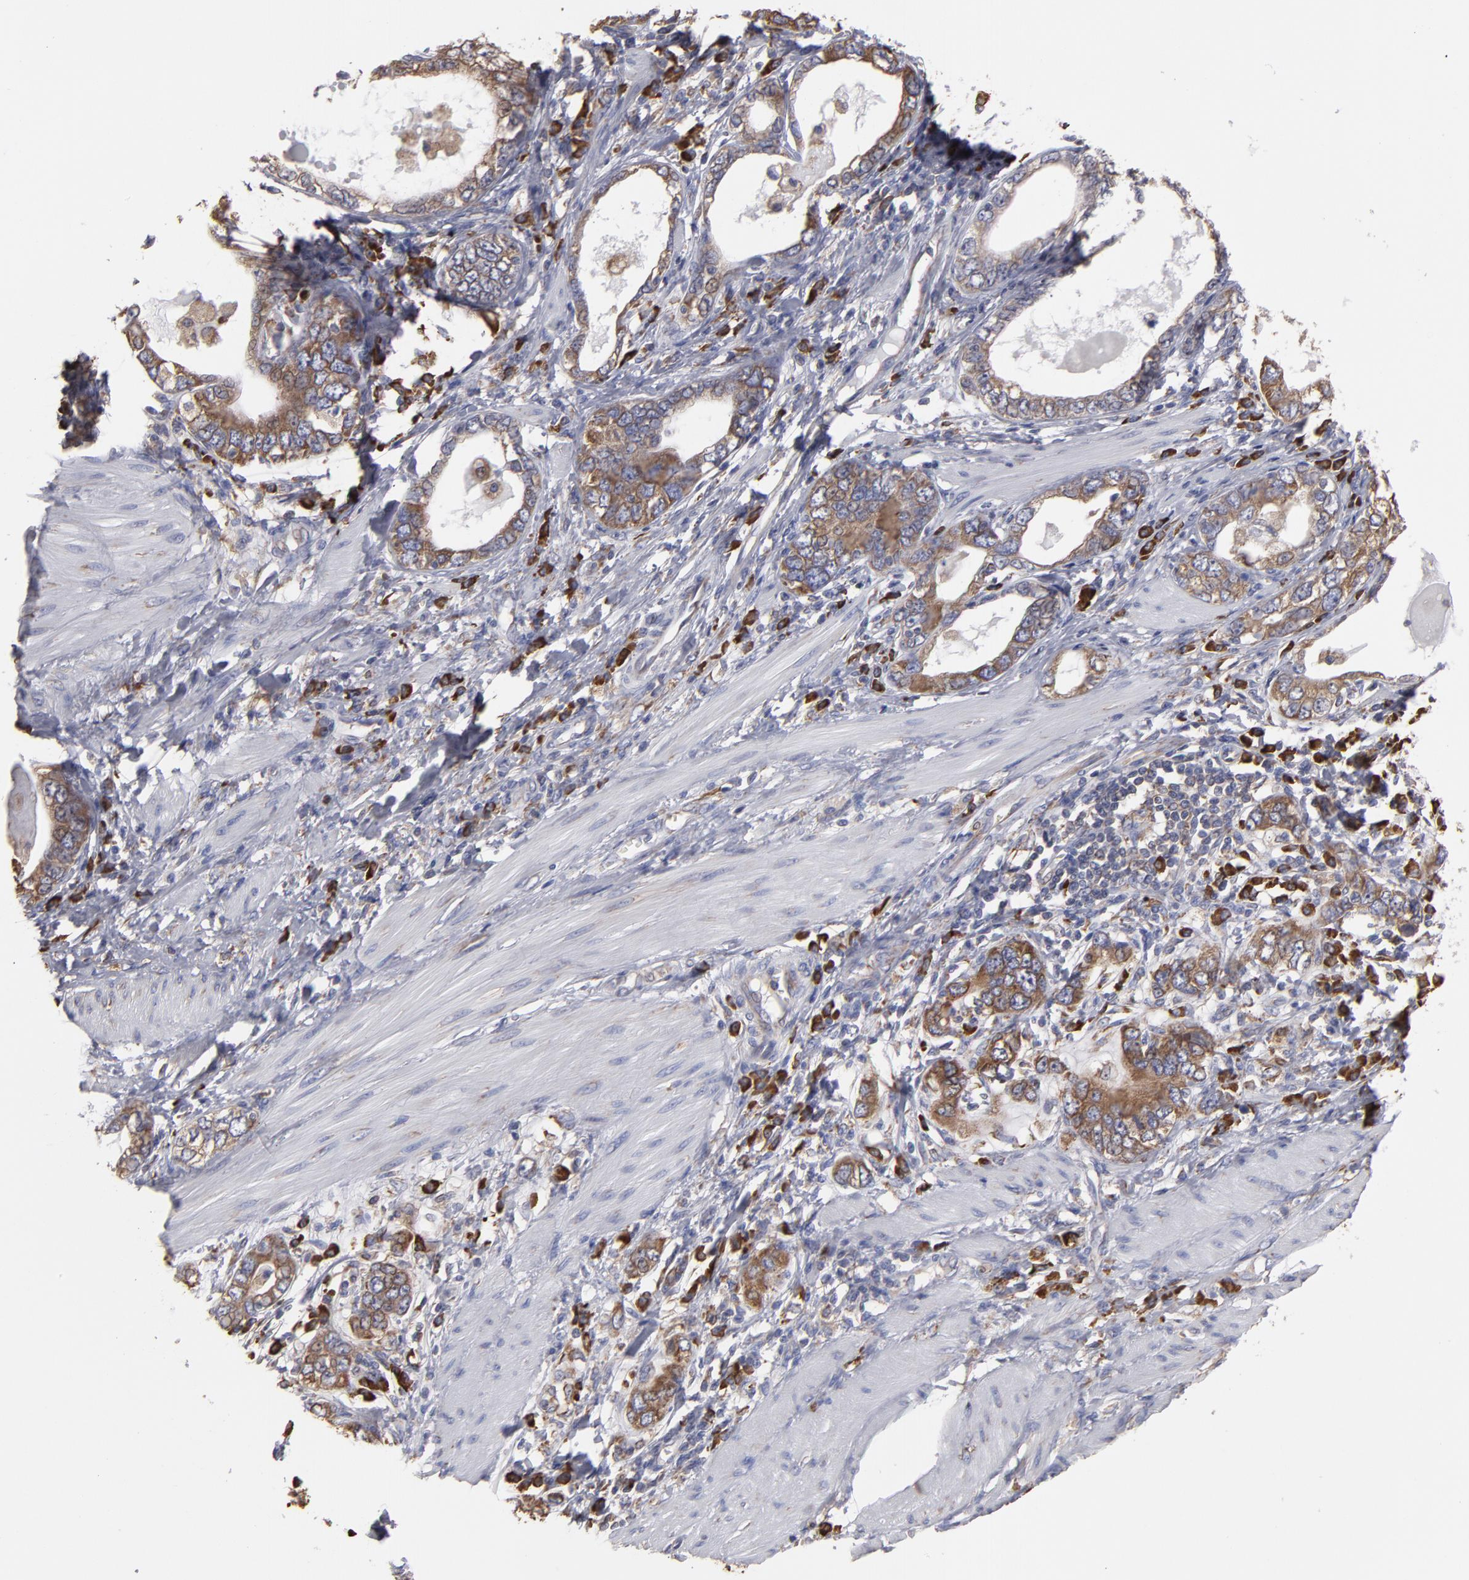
{"staining": {"intensity": "moderate", "quantity": ">75%", "location": "cytoplasmic/membranous"}, "tissue": "stomach cancer", "cell_type": "Tumor cells", "image_type": "cancer", "snomed": [{"axis": "morphology", "description": "Adenocarcinoma, NOS"}, {"axis": "topography", "description": "Stomach, lower"}], "caption": "The photomicrograph displays staining of stomach adenocarcinoma, revealing moderate cytoplasmic/membranous protein expression (brown color) within tumor cells. The staining was performed using DAB (3,3'-diaminobenzidine) to visualize the protein expression in brown, while the nuclei were stained in blue with hematoxylin (Magnification: 20x).", "gene": "SND1", "patient": {"sex": "female", "age": 93}}